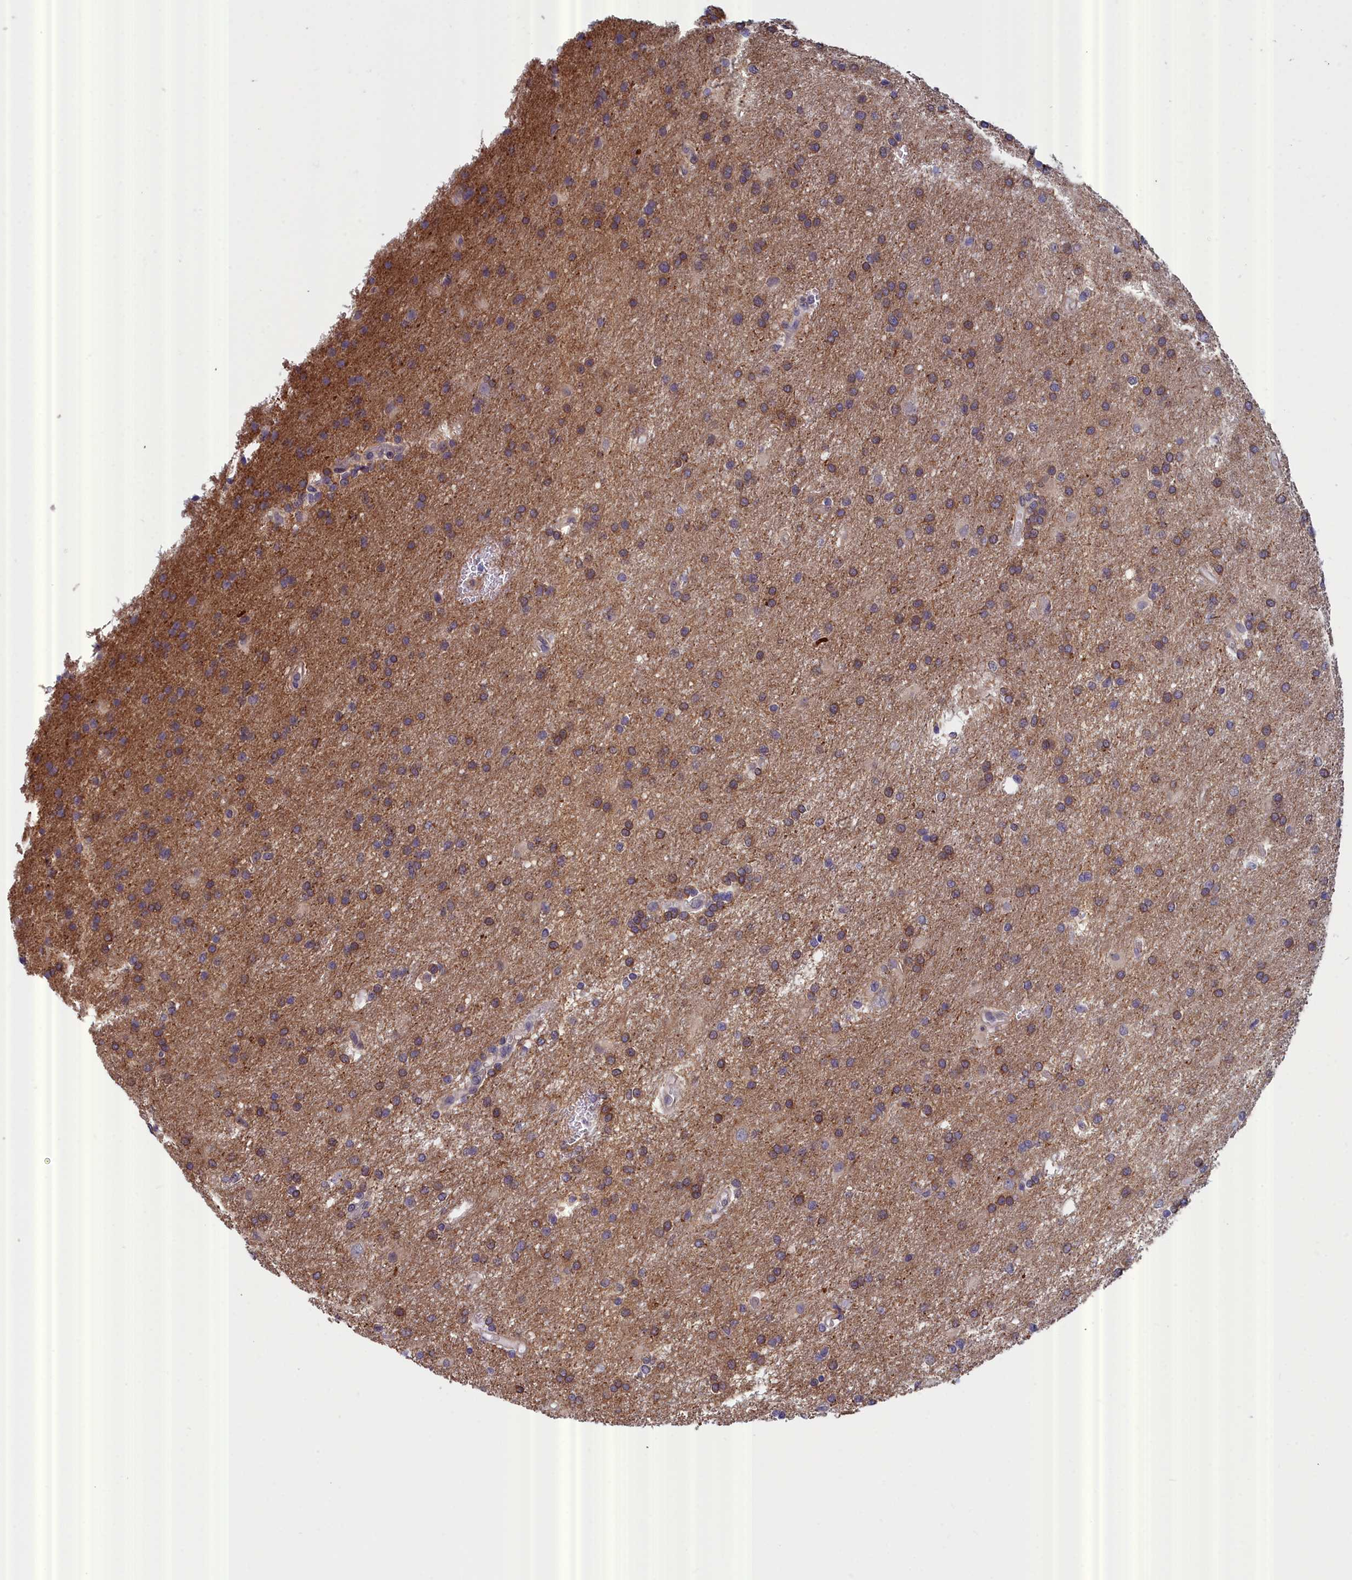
{"staining": {"intensity": "moderate", "quantity": "25%-75%", "location": "cytoplasmic/membranous"}, "tissue": "glioma", "cell_type": "Tumor cells", "image_type": "cancer", "snomed": [{"axis": "morphology", "description": "Glioma, malignant, Low grade"}, {"axis": "topography", "description": "Brain"}], "caption": "Human malignant glioma (low-grade) stained with a brown dye exhibits moderate cytoplasmic/membranous positive staining in approximately 25%-75% of tumor cells.", "gene": "RDX", "patient": {"sex": "male", "age": 66}}